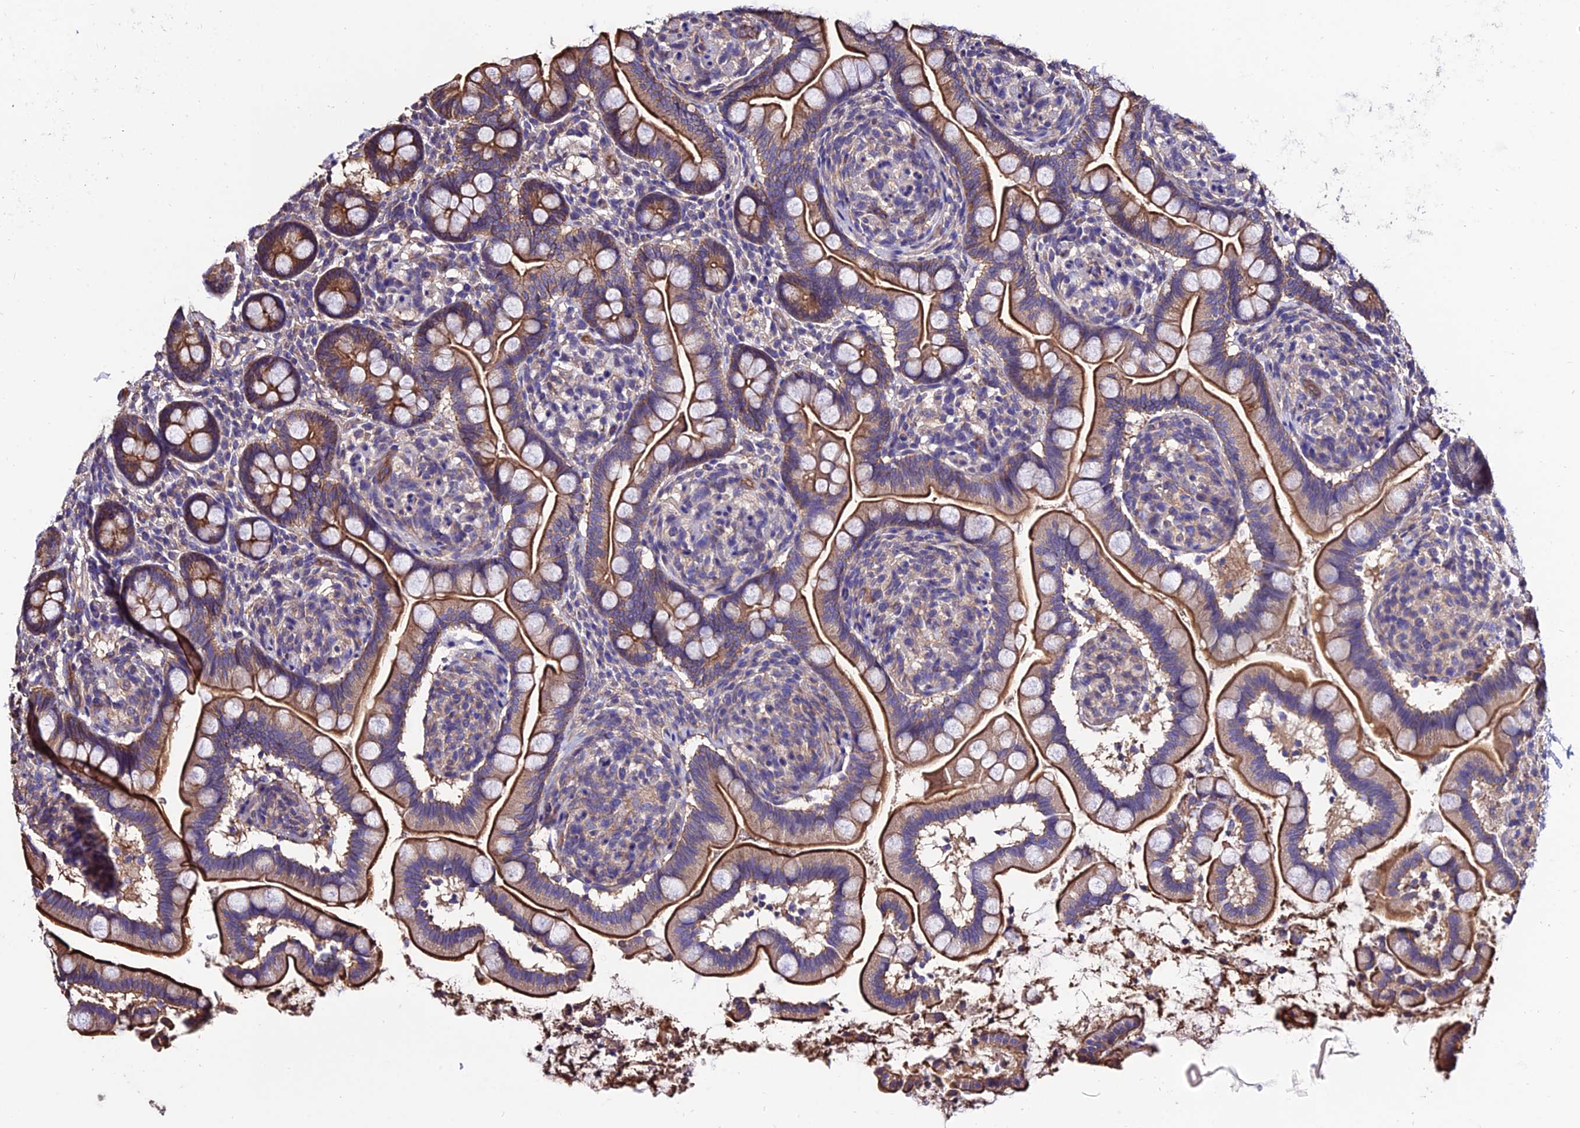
{"staining": {"intensity": "strong", "quantity": ">75%", "location": "cytoplasmic/membranous"}, "tissue": "small intestine", "cell_type": "Glandular cells", "image_type": "normal", "snomed": [{"axis": "morphology", "description": "Normal tissue, NOS"}, {"axis": "topography", "description": "Small intestine"}], "caption": "High-power microscopy captured an IHC image of unremarkable small intestine, revealing strong cytoplasmic/membranous staining in approximately >75% of glandular cells. (DAB (3,3'-diaminobenzidine) = brown stain, brightfield microscopy at high magnification).", "gene": "CALM1", "patient": {"sex": "female", "age": 64}}